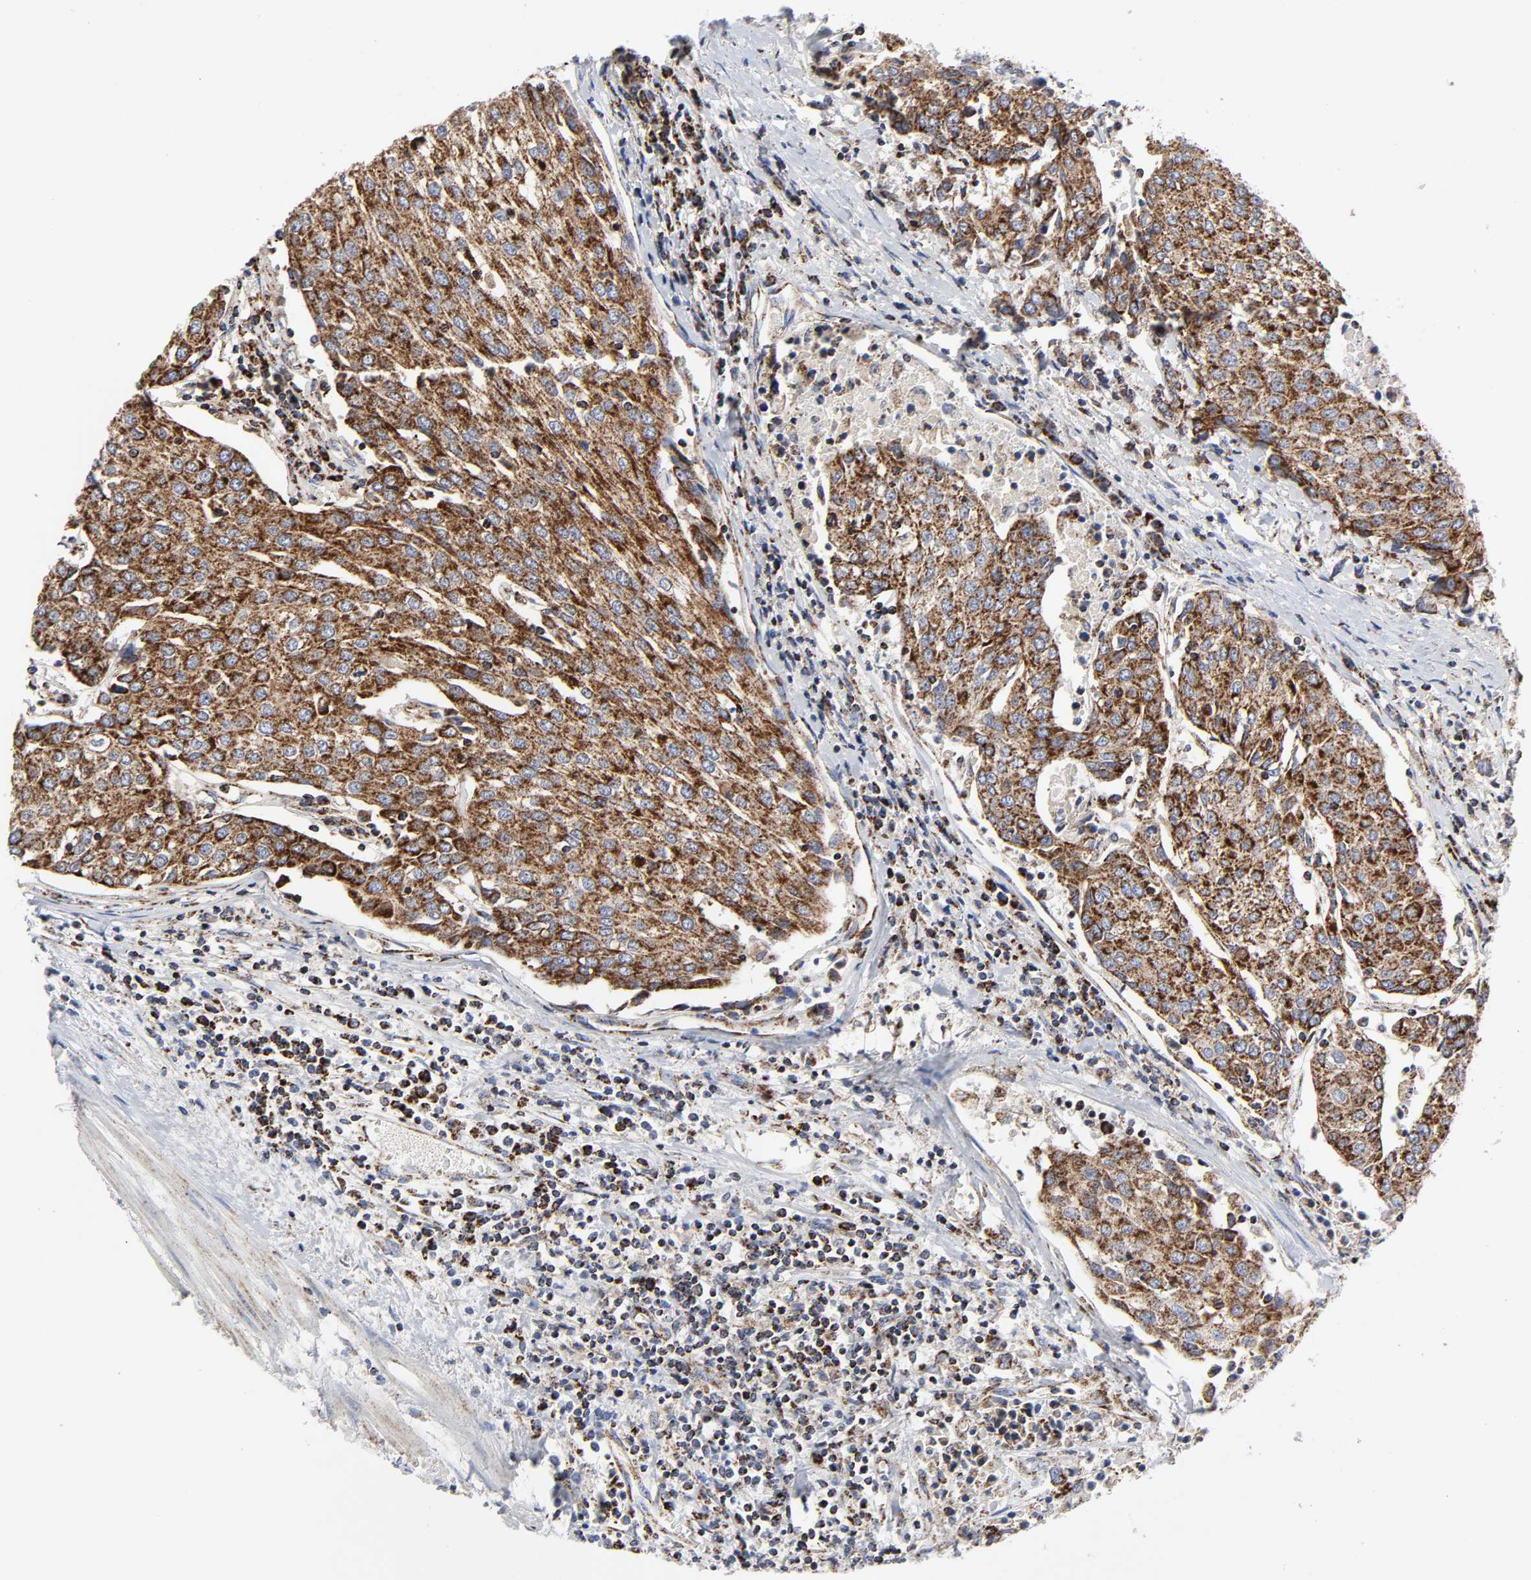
{"staining": {"intensity": "strong", "quantity": ">75%", "location": "cytoplasmic/membranous"}, "tissue": "urothelial cancer", "cell_type": "Tumor cells", "image_type": "cancer", "snomed": [{"axis": "morphology", "description": "Urothelial carcinoma, High grade"}, {"axis": "topography", "description": "Urinary bladder"}], "caption": "The image demonstrates immunohistochemical staining of urothelial cancer. There is strong cytoplasmic/membranous staining is appreciated in approximately >75% of tumor cells.", "gene": "AOPEP", "patient": {"sex": "female", "age": 85}}